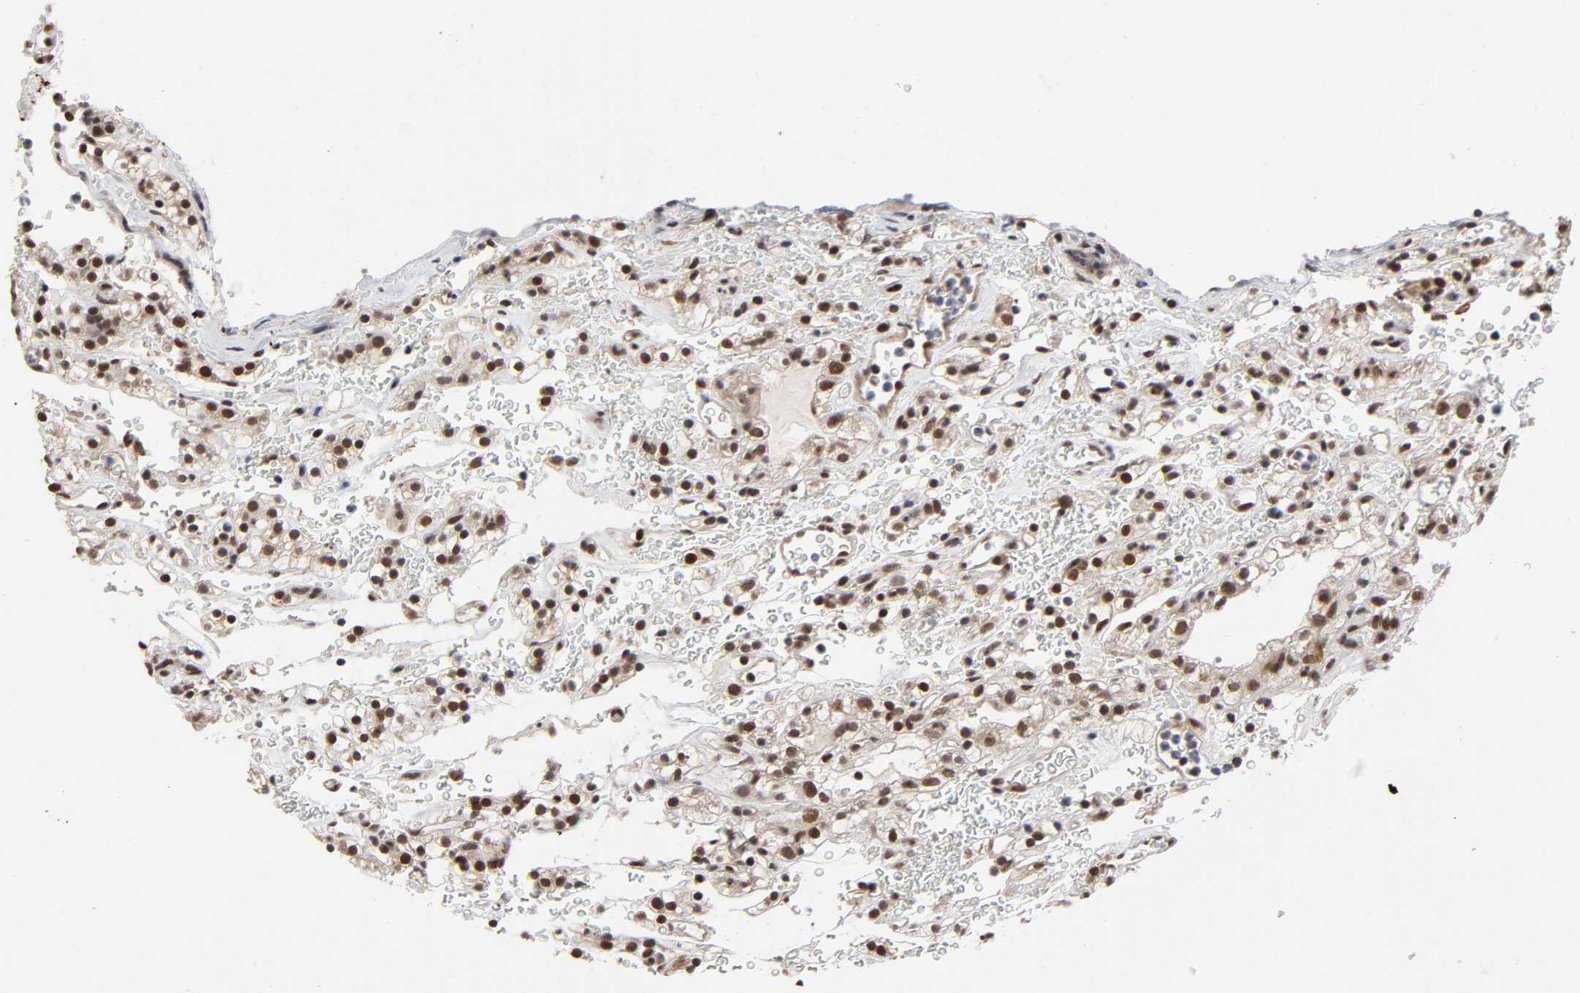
{"staining": {"intensity": "strong", "quantity": ">75%", "location": "nuclear"}, "tissue": "renal cancer", "cell_type": "Tumor cells", "image_type": "cancer", "snomed": [{"axis": "morphology", "description": "Normal tissue, NOS"}, {"axis": "morphology", "description": "Adenocarcinoma, NOS"}, {"axis": "topography", "description": "Kidney"}], "caption": "Adenocarcinoma (renal) stained with a protein marker displays strong staining in tumor cells.", "gene": "ZKSCAN8", "patient": {"sex": "female", "age": 72}}